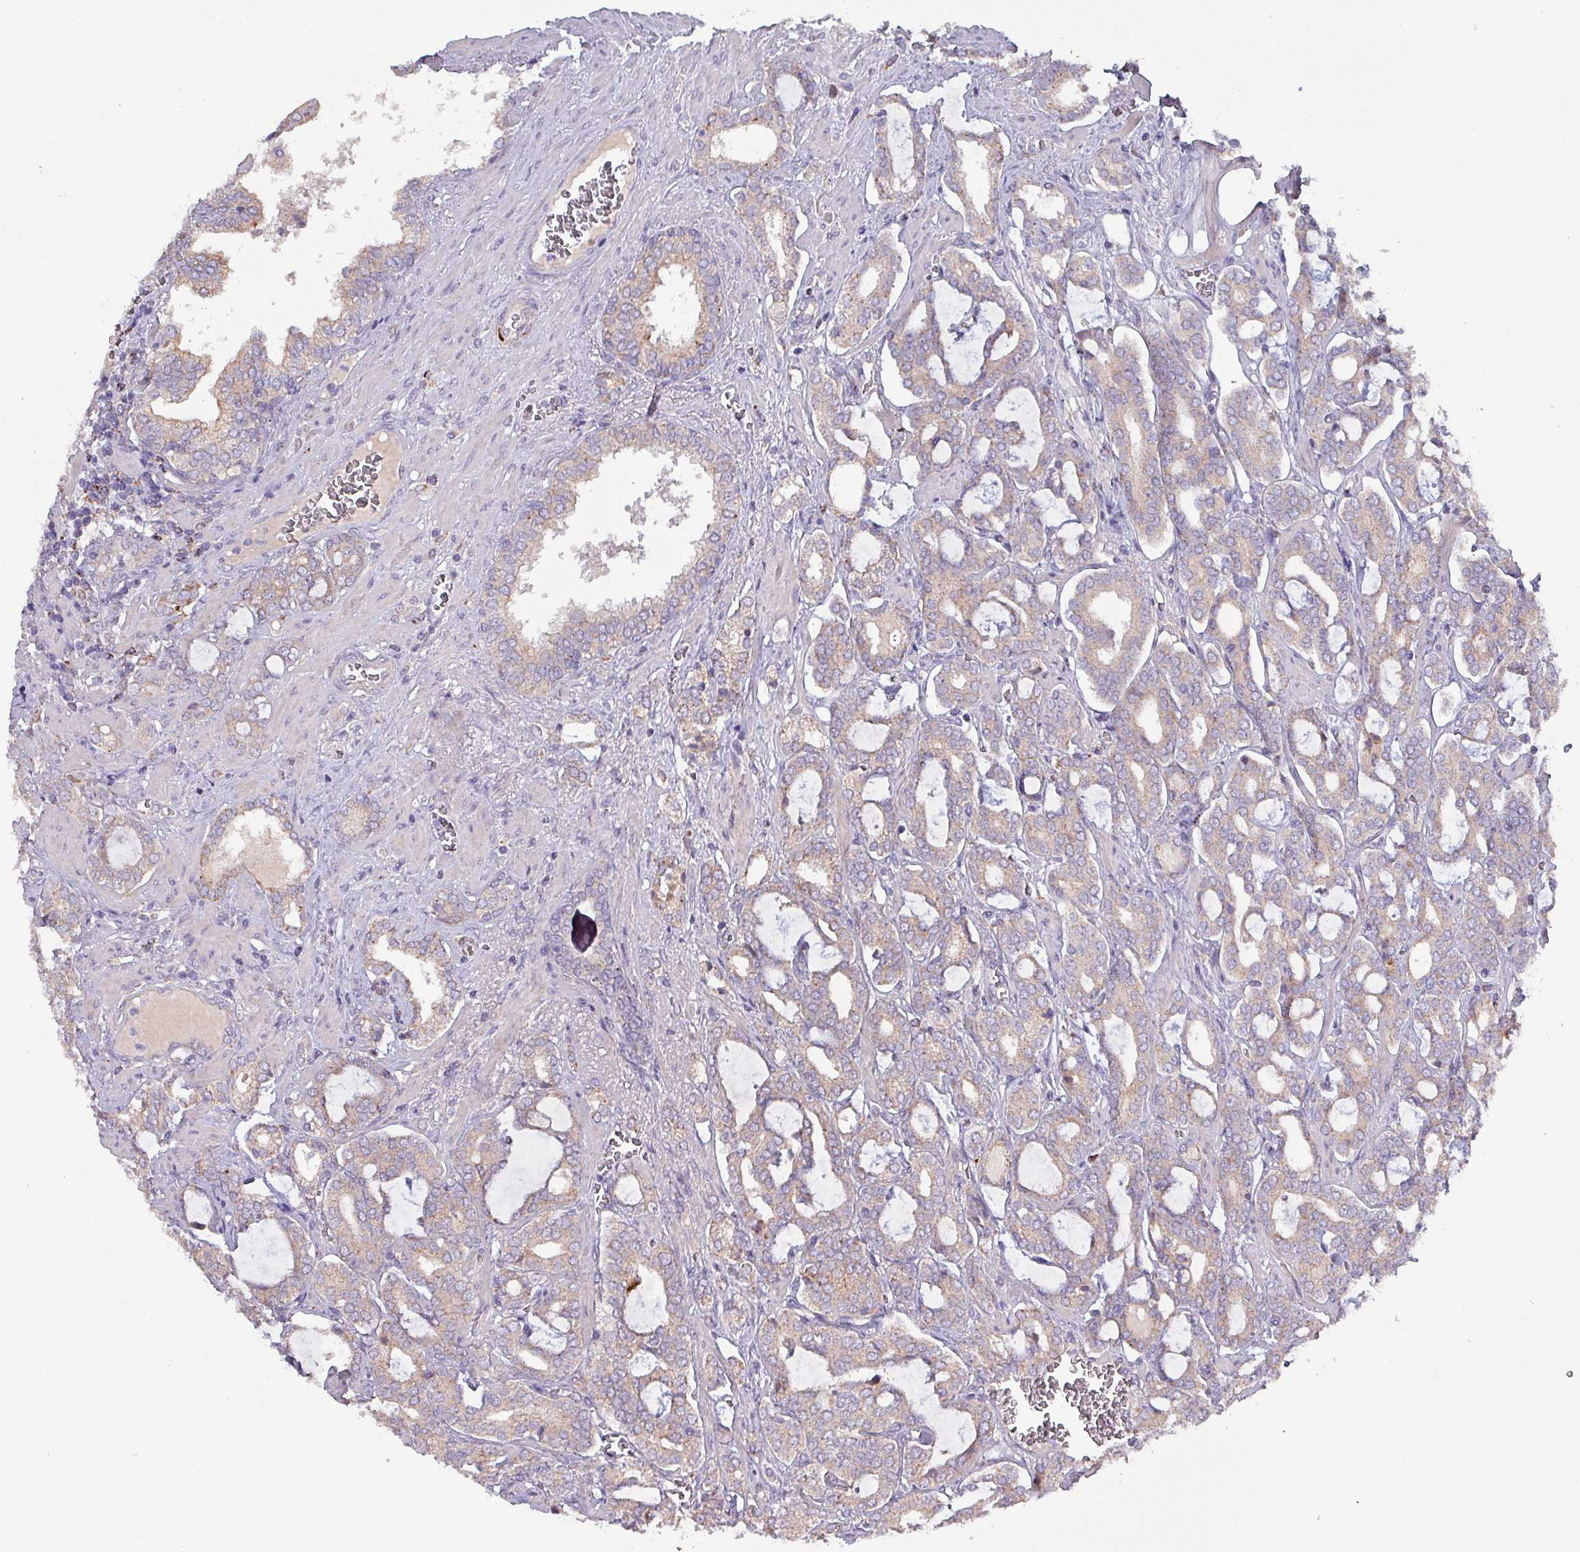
{"staining": {"intensity": "moderate", "quantity": "25%-75%", "location": "cytoplasmic/membranous"}, "tissue": "prostate cancer", "cell_type": "Tumor cells", "image_type": "cancer", "snomed": [{"axis": "morphology", "description": "Adenocarcinoma, High grade"}, {"axis": "topography", "description": "Prostate and seminal vesicle, NOS"}], "caption": "Immunohistochemical staining of human high-grade adenocarcinoma (prostate) shows moderate cytoplasmic/membranous protein expression in about 25%-75% of tumor cells.", "gene": "ZNF322", "patient": {"sex": "male", "age": 67}}